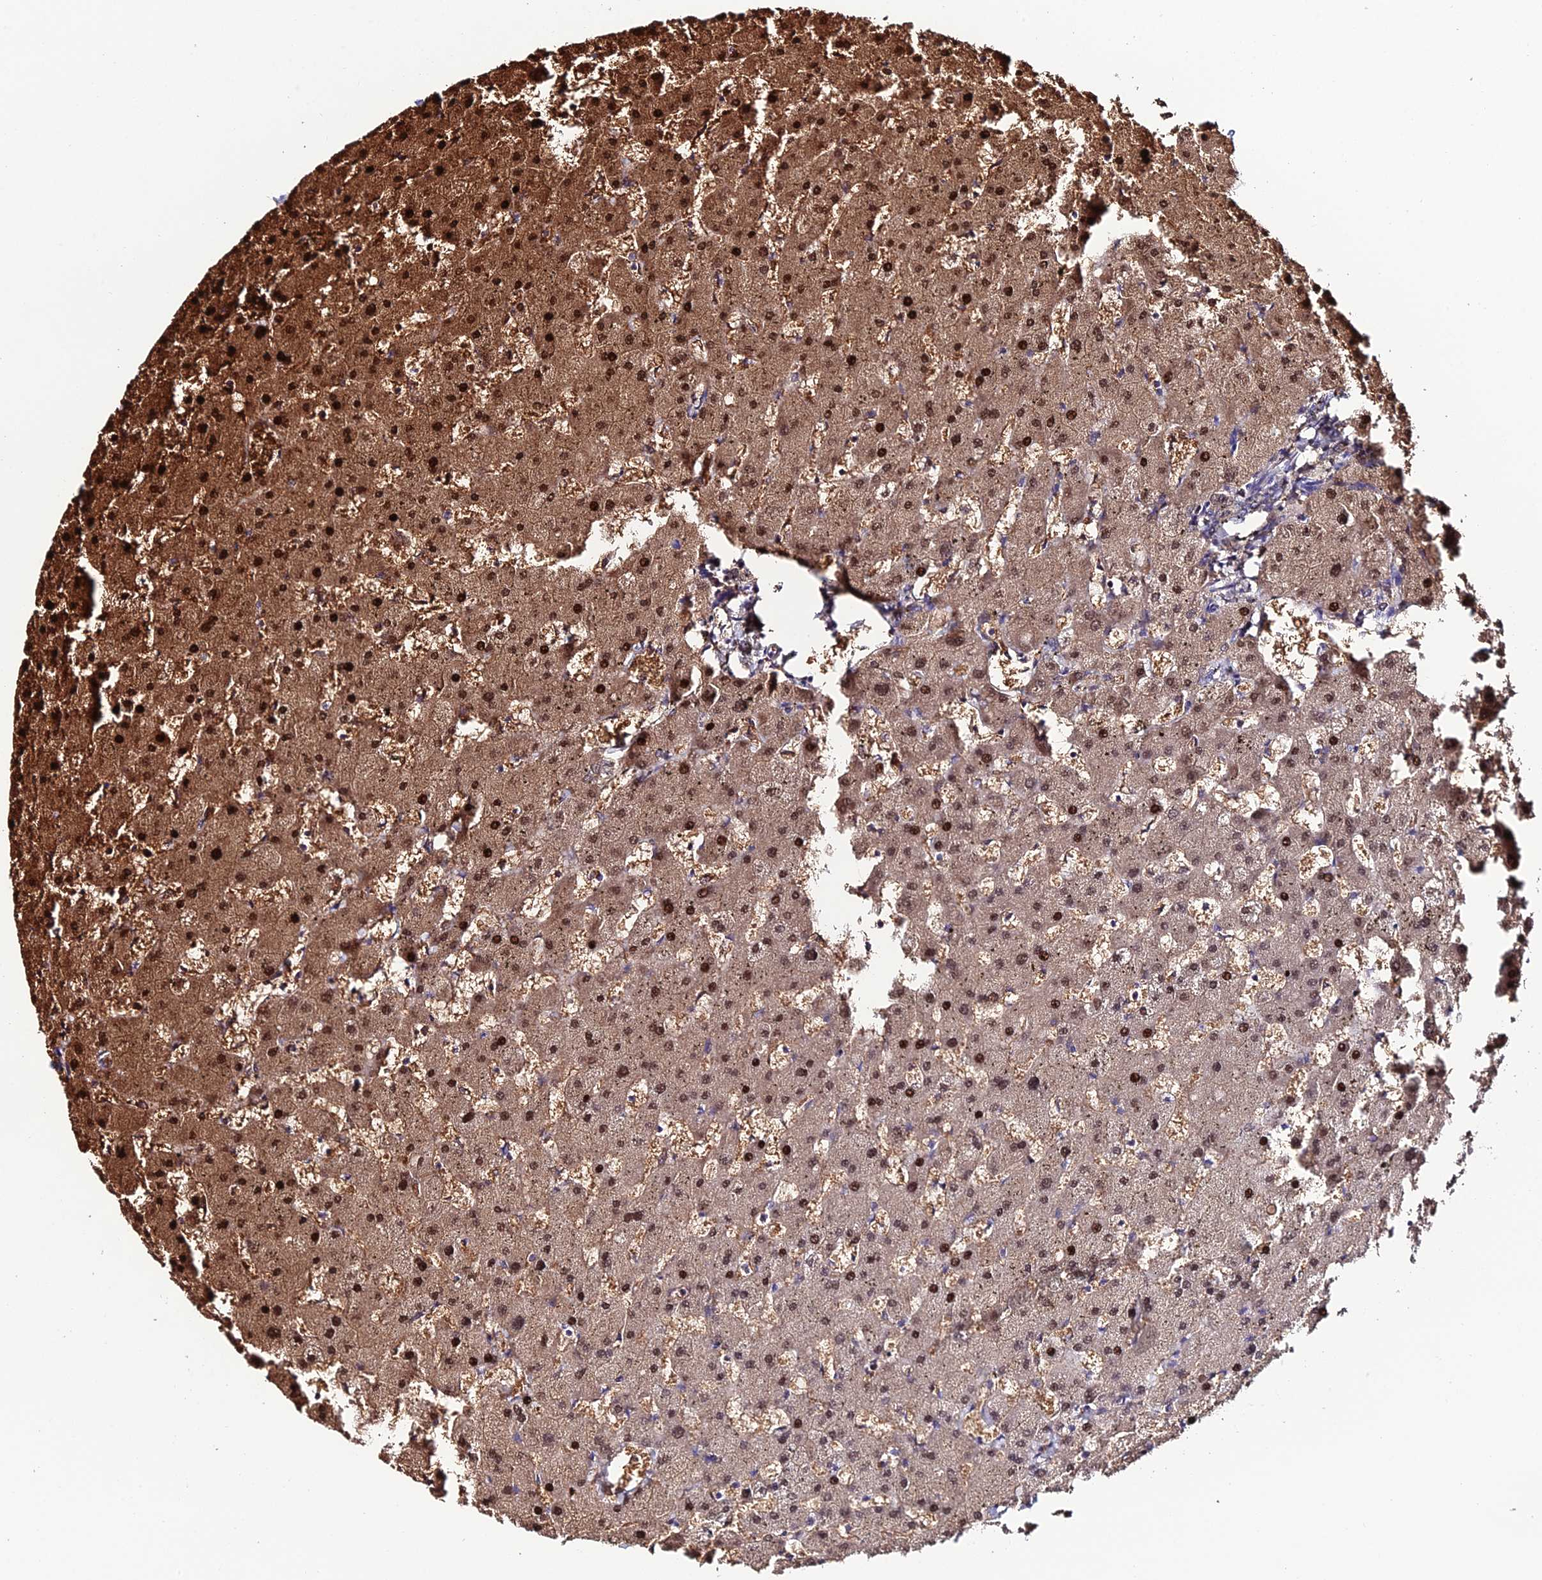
{"staining": {"intensity": "negative", "quantity": "none", "location": "none"}, "tissue": "liver", "cell_type": "Cholangiocytes", "image_type": "normal", "snomed": [{"axis": "morphology", "description": "Normal tissue, NOS"}, {"axis": "topography", "description": "Liver"}], "caption": "Protein analysis of normal liver demonstrates no significant staining in cholangiocytes. (DAB (3,3'-diaminobenzidine) immunohistochemistry visualized using brightfield microscopy, high magnification).", "gene": "DDX19A", "patient": {"sex": "female", "age": 63}}